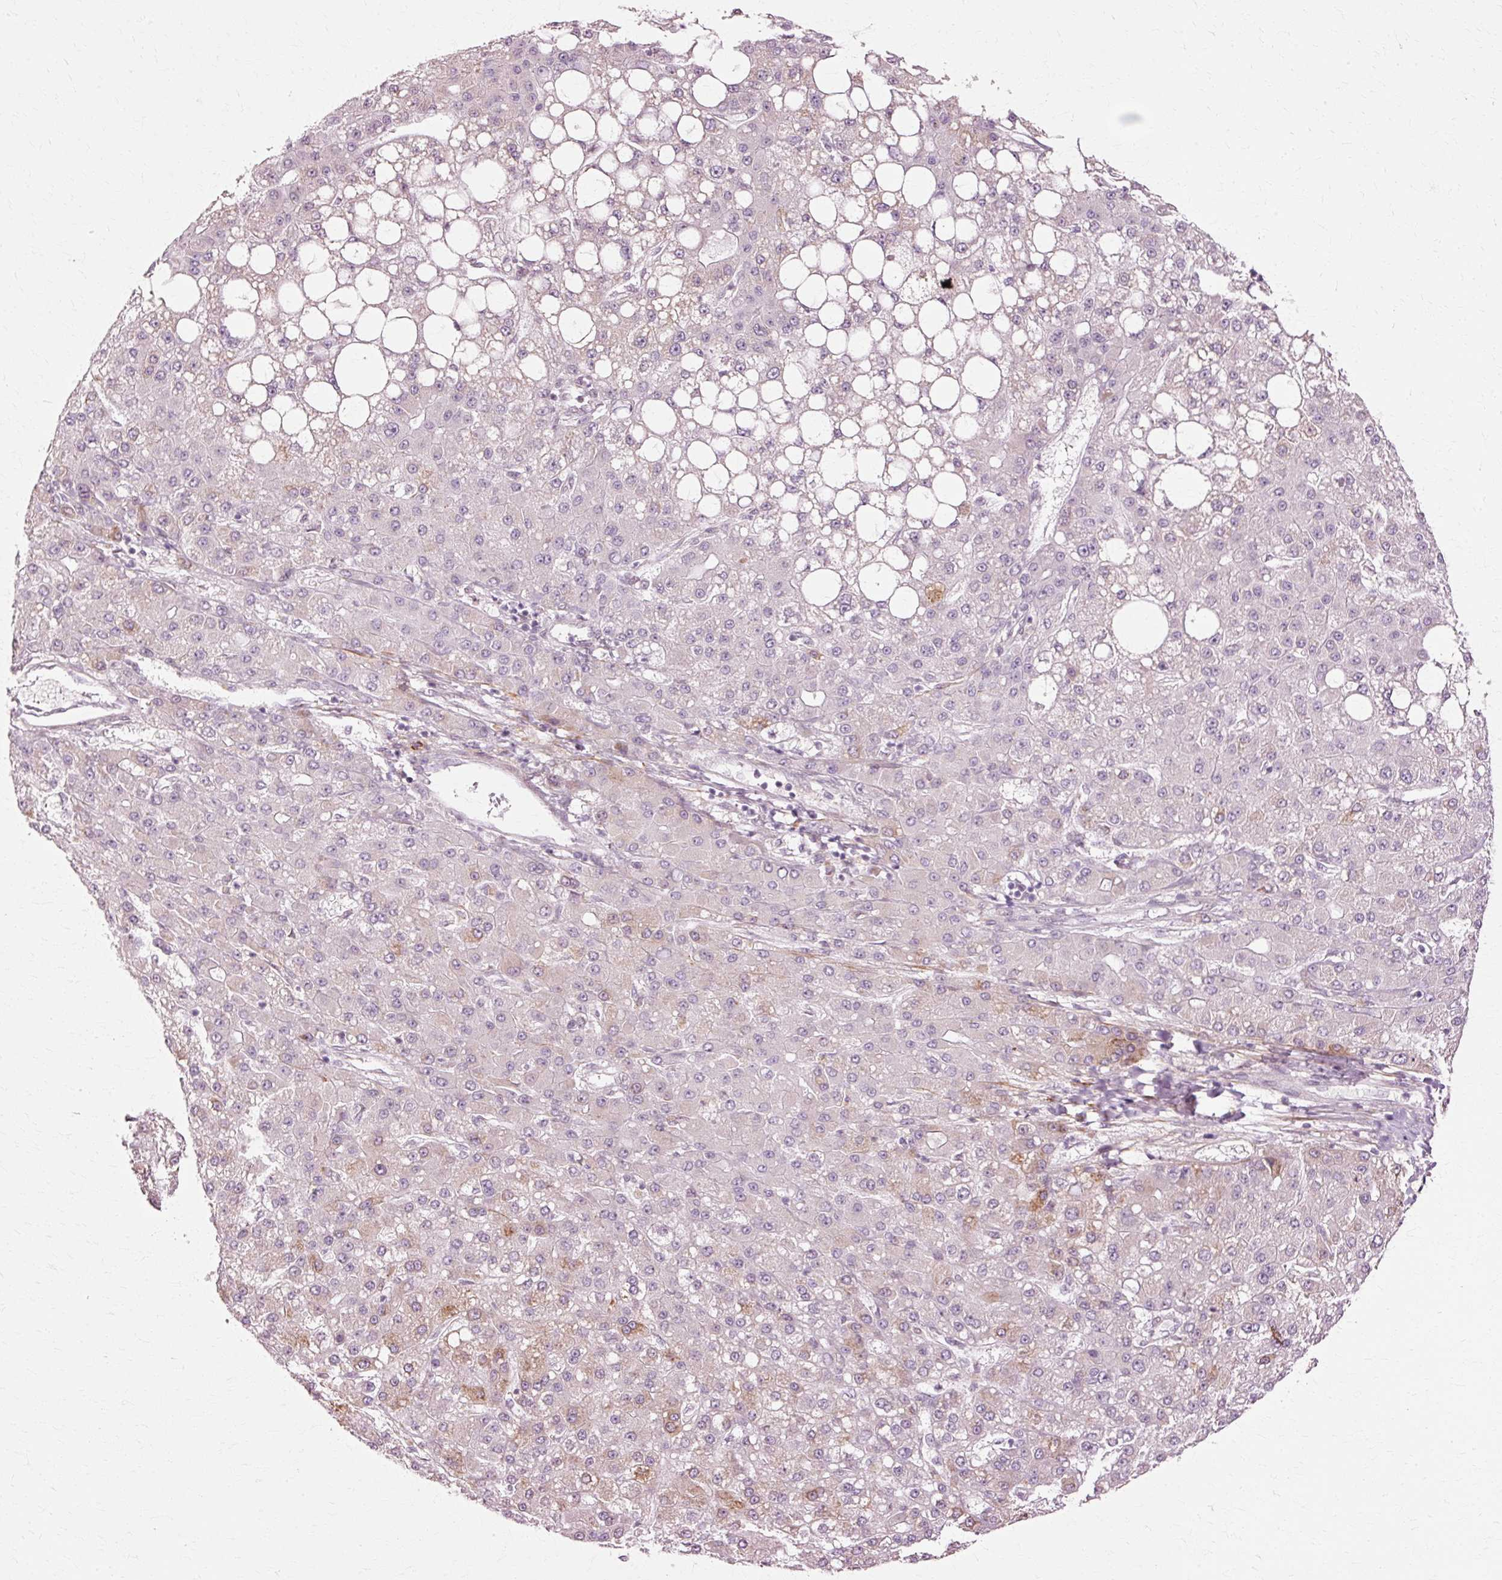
{"staining": {"intensity": "moderate", "quantity": "<25%", "location": "cytoplasmic/membranous"}, "tissue": "liver cancer", "cell_type": "Tumor cells", "image_type": "cancer", "snomed": [{"axis": "morphology", "description": "Carcinoma, Hepatocellular, NOS"}, {"axis": "topography", "description": "Liver"}], "caption": "Immunohistochemical staining of liver cancer (hepatocellular carcinoma) demonstrates moderate cytoplasmic/membranous protein positivity in approximately <25% of tumor cells. The protein is shown in brown color, while the nuclei are stained blue.", "gene": "RGPD5", "patient": {"sex": "male", "age": 67}}